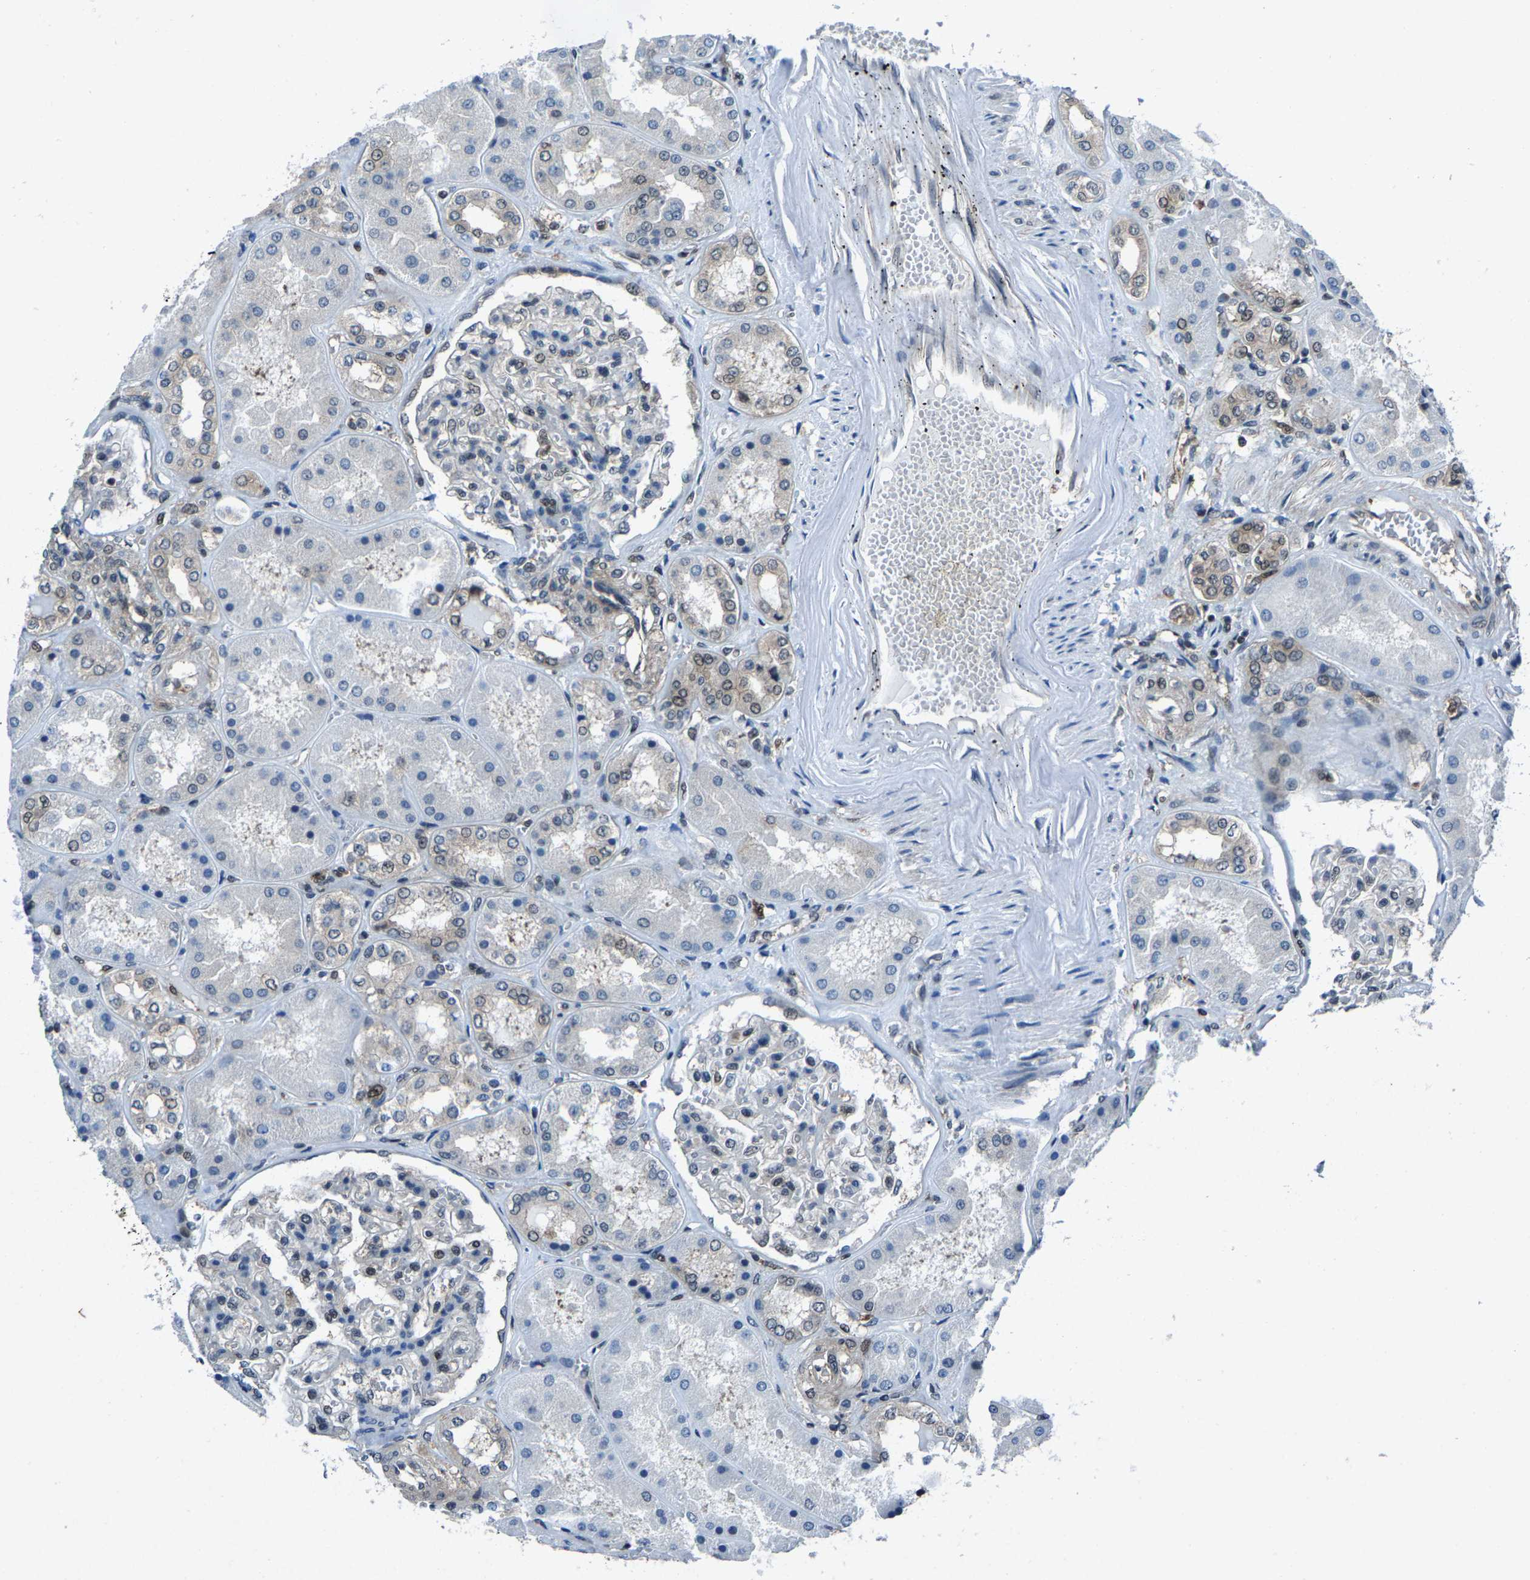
{"staining": {"intensity": "moderate", "quantity": "25%-75%", "location": "nuclear"}, "tissue": "kidney", "cell_type": "Cells in glomeruli", "image_type": "normal", "snomed": [{"axis": "morphology", "description": "Normal tissue, NOS"}, {"axis": "topography", "description": "Kidney"}], "caption": "About 25%-75% of cells in glomeruli in benign kidney exhibit moderate nuclear protein expression as visualized by brown immunohistochemical staining.", "gene": "ATXN3", "patient": {"sex": "female", "age": 56}}